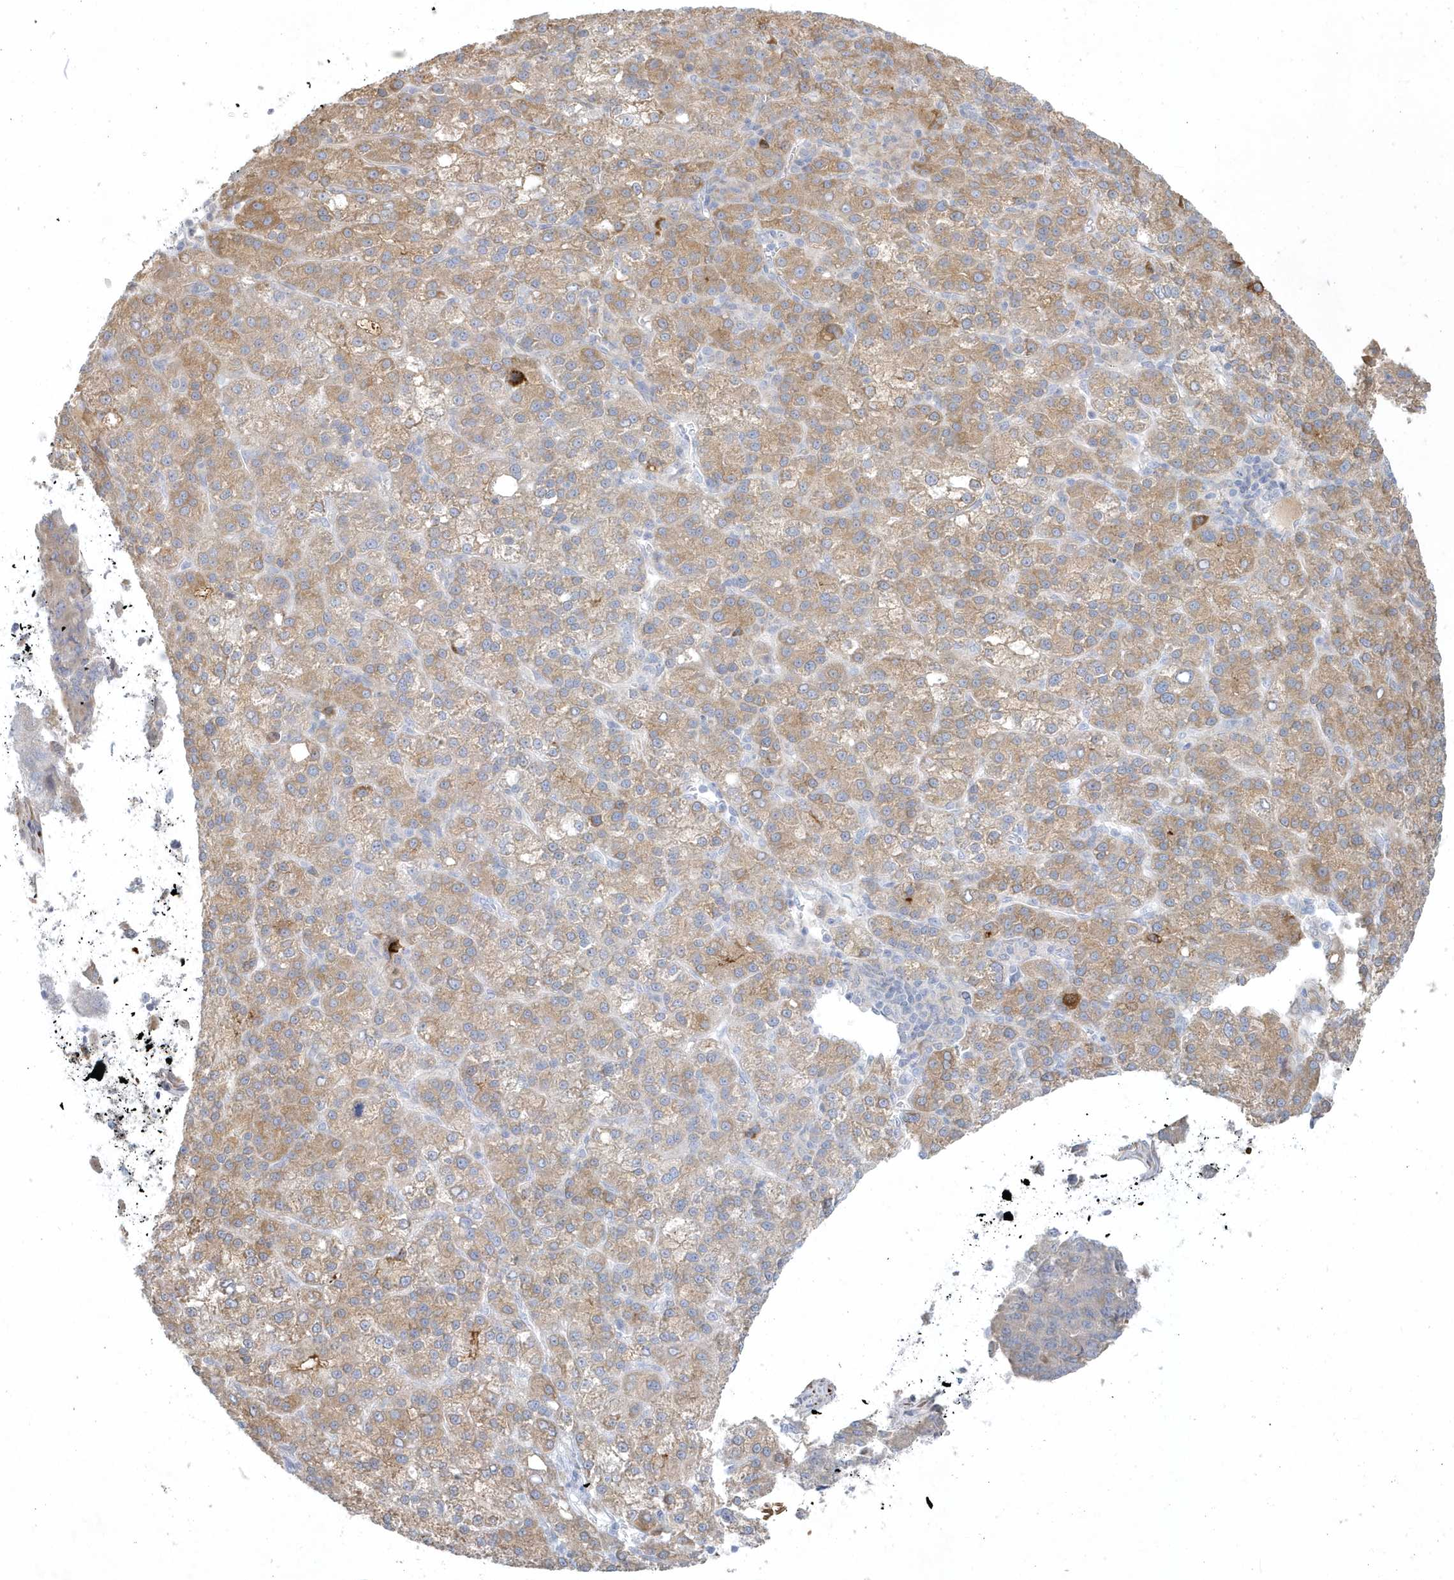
{"staining": {"intensity": "moderate", "quantity": ">75%", "location": "cytoplasmic/membranous"}, "tissue": "liver cancer", "cell_type": "Tumor cells", "image_type": "cancer", "snomed": [{"axis": "morphology", "description": "Carcinoma, Hepatocellular, NOS"}, {"axis": "topography", "description": "Liver"}], "caption": "Tumor cells display moderate cytoplasmic/membranous positivity in approximately >75% of cells in liver hepatocellular carcinoma. (brown staining indicates protein expression, while blue staining denotes nuclei).", "gene": "THADA", "patient": {"sex": "female", "age": 58}}